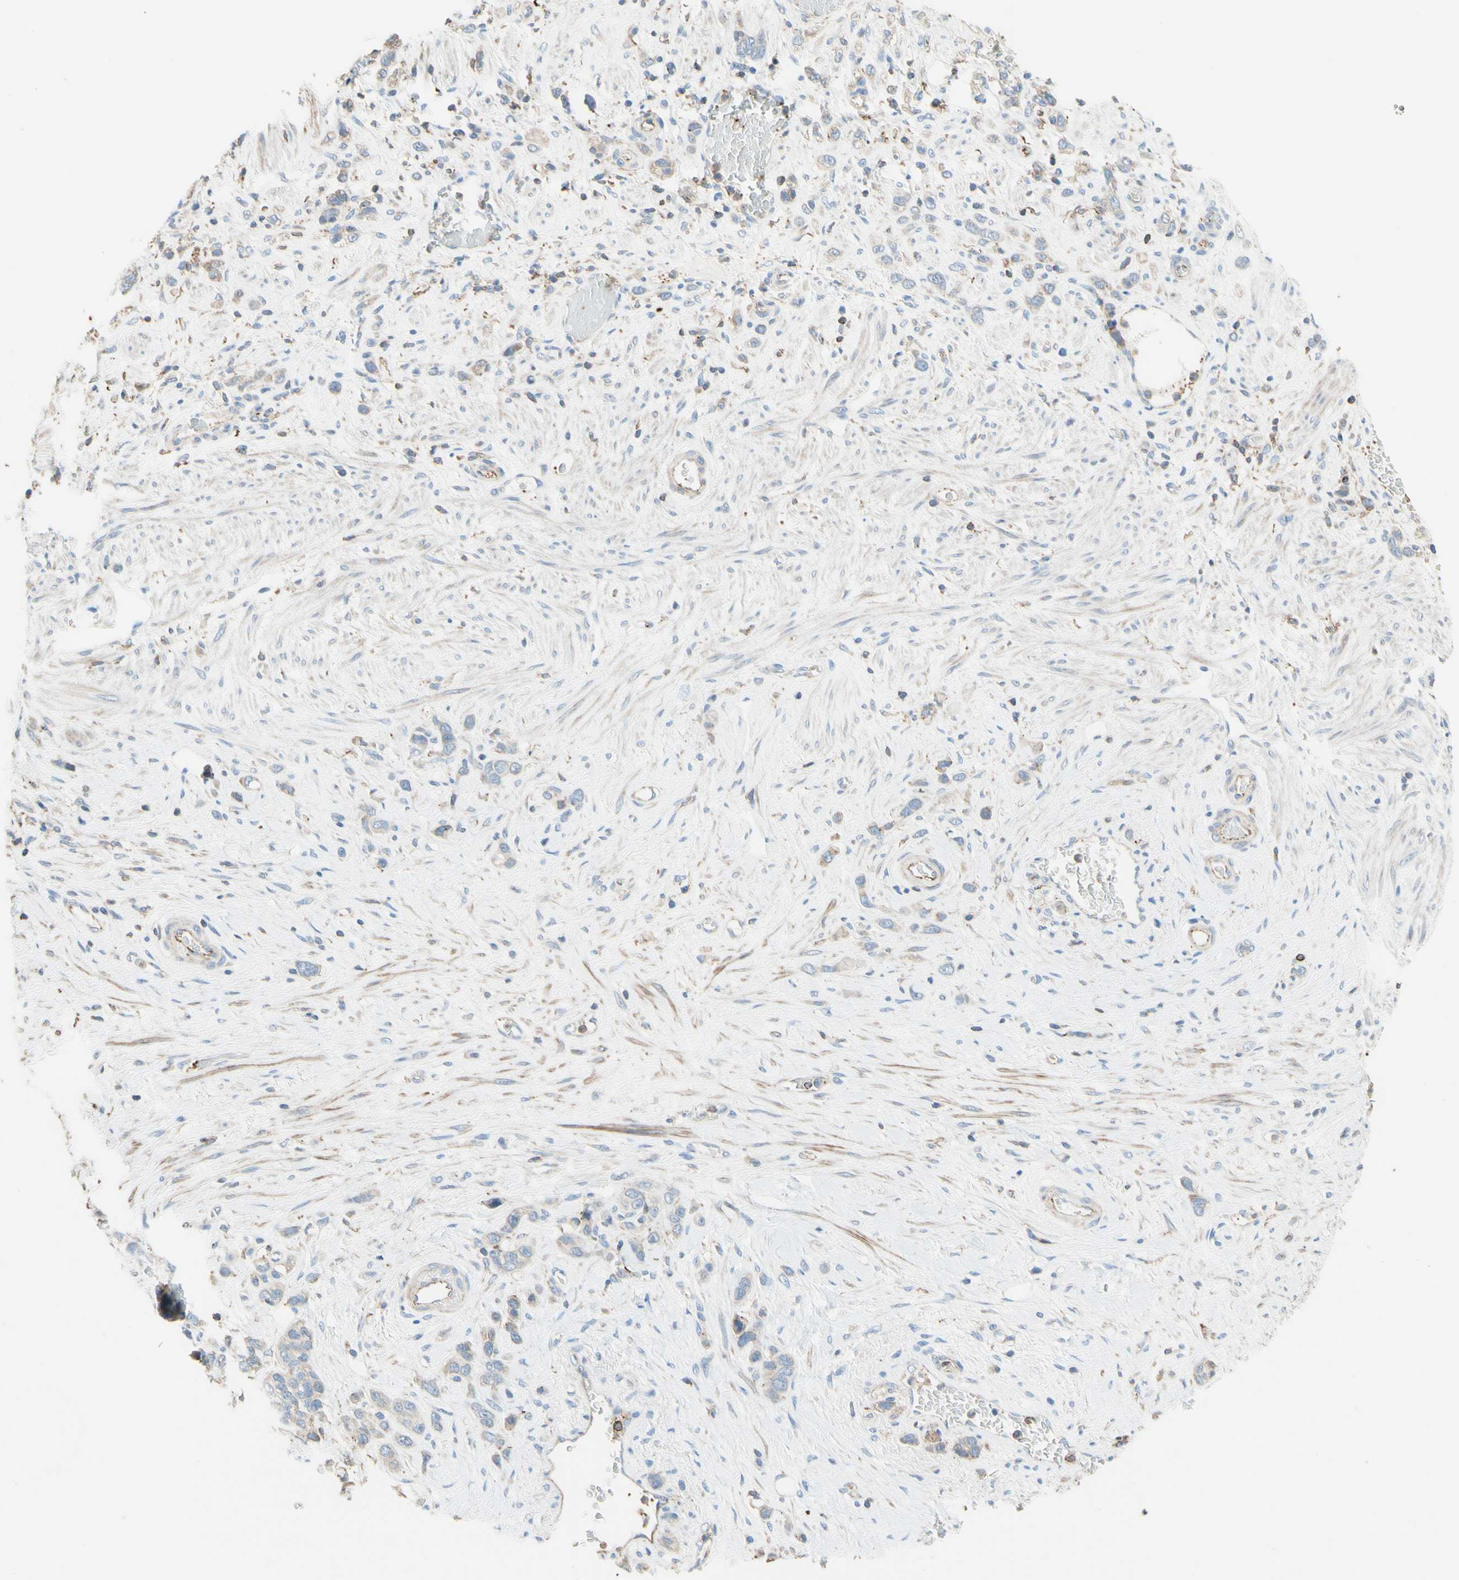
{"staining": {"intensity": "weak", "quantity": "<25%", "location": "cytoplasmic/membranous"}, "tissue": "stomach cancer", "cell_type": "Tumor cells", "image_type": "cancer", "snomed": [{"axis": "morphology", "description": "Adenocarcinoma, NOS"}, {"axis": "morphology", "description": "Adenocarcinoma, High grade"}, {"axis": "topography", "description": "Stomach, upper"}, {"axis": "topography", "description": "Stomach, lower"}], "caption": "An image of stomach cancer stained for a protein reveals no brown staining in tumor cells.", "gene": "SEMA4C", "patient": {"sex": "female", "age": 65}}